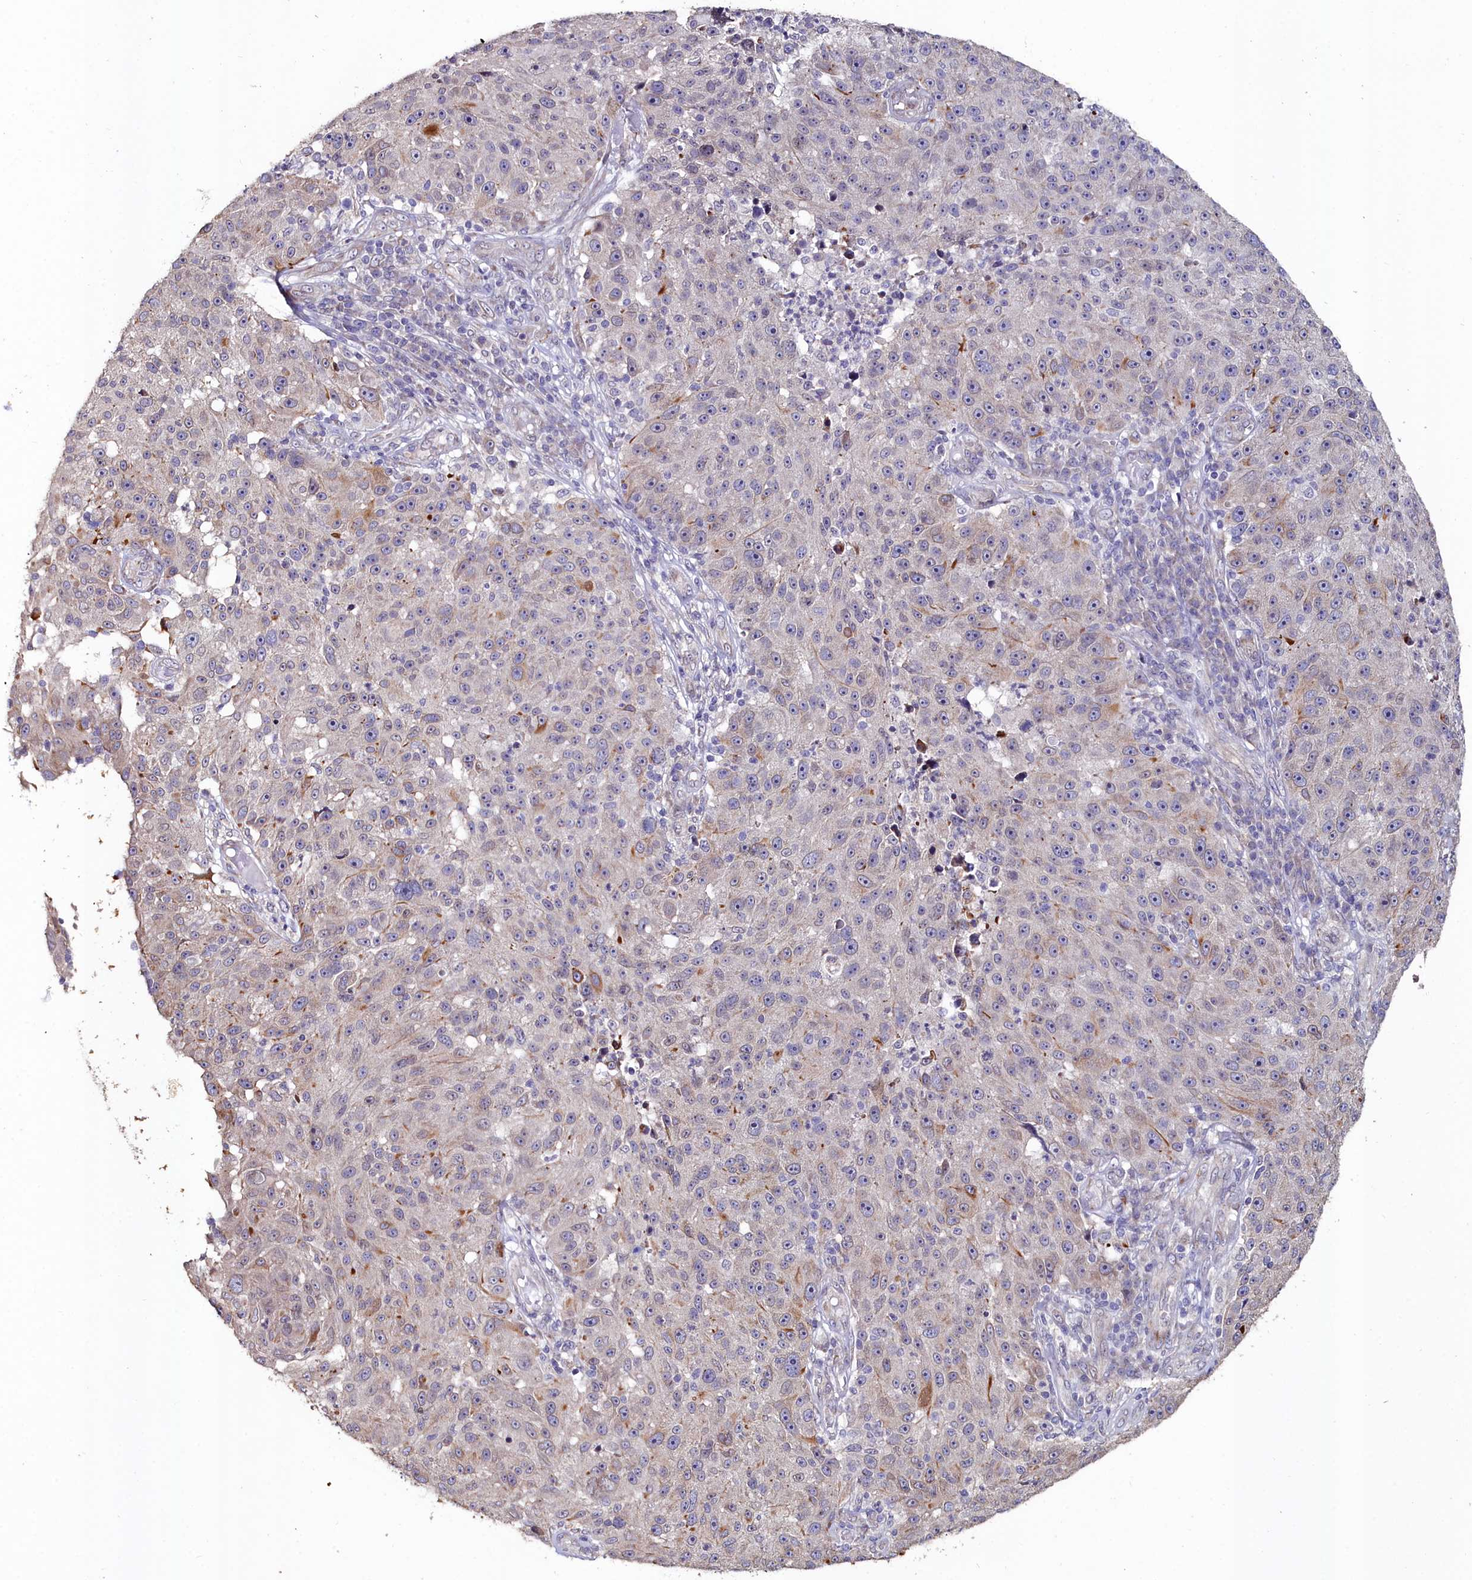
{"staining": {"intensity": "negative", "quantity": "none", "location": "none"}, "tissue": "melanoma", "cell_type": "Tumor cells", "image_type": "cancer", "snomed": [{"axis": "morphology", "description": "Malignant melanoma, NOS"}, {"axis": "topography", "description": "Skin"}], "caption": "High power microscopy histopathology image of an immunohistochemistry (IHC) photomicrograph of melanoma, revealing no significant positivity in tumor cells.", "gene": "C4orf19", "patient": {"sex": "male", "age": 53}}